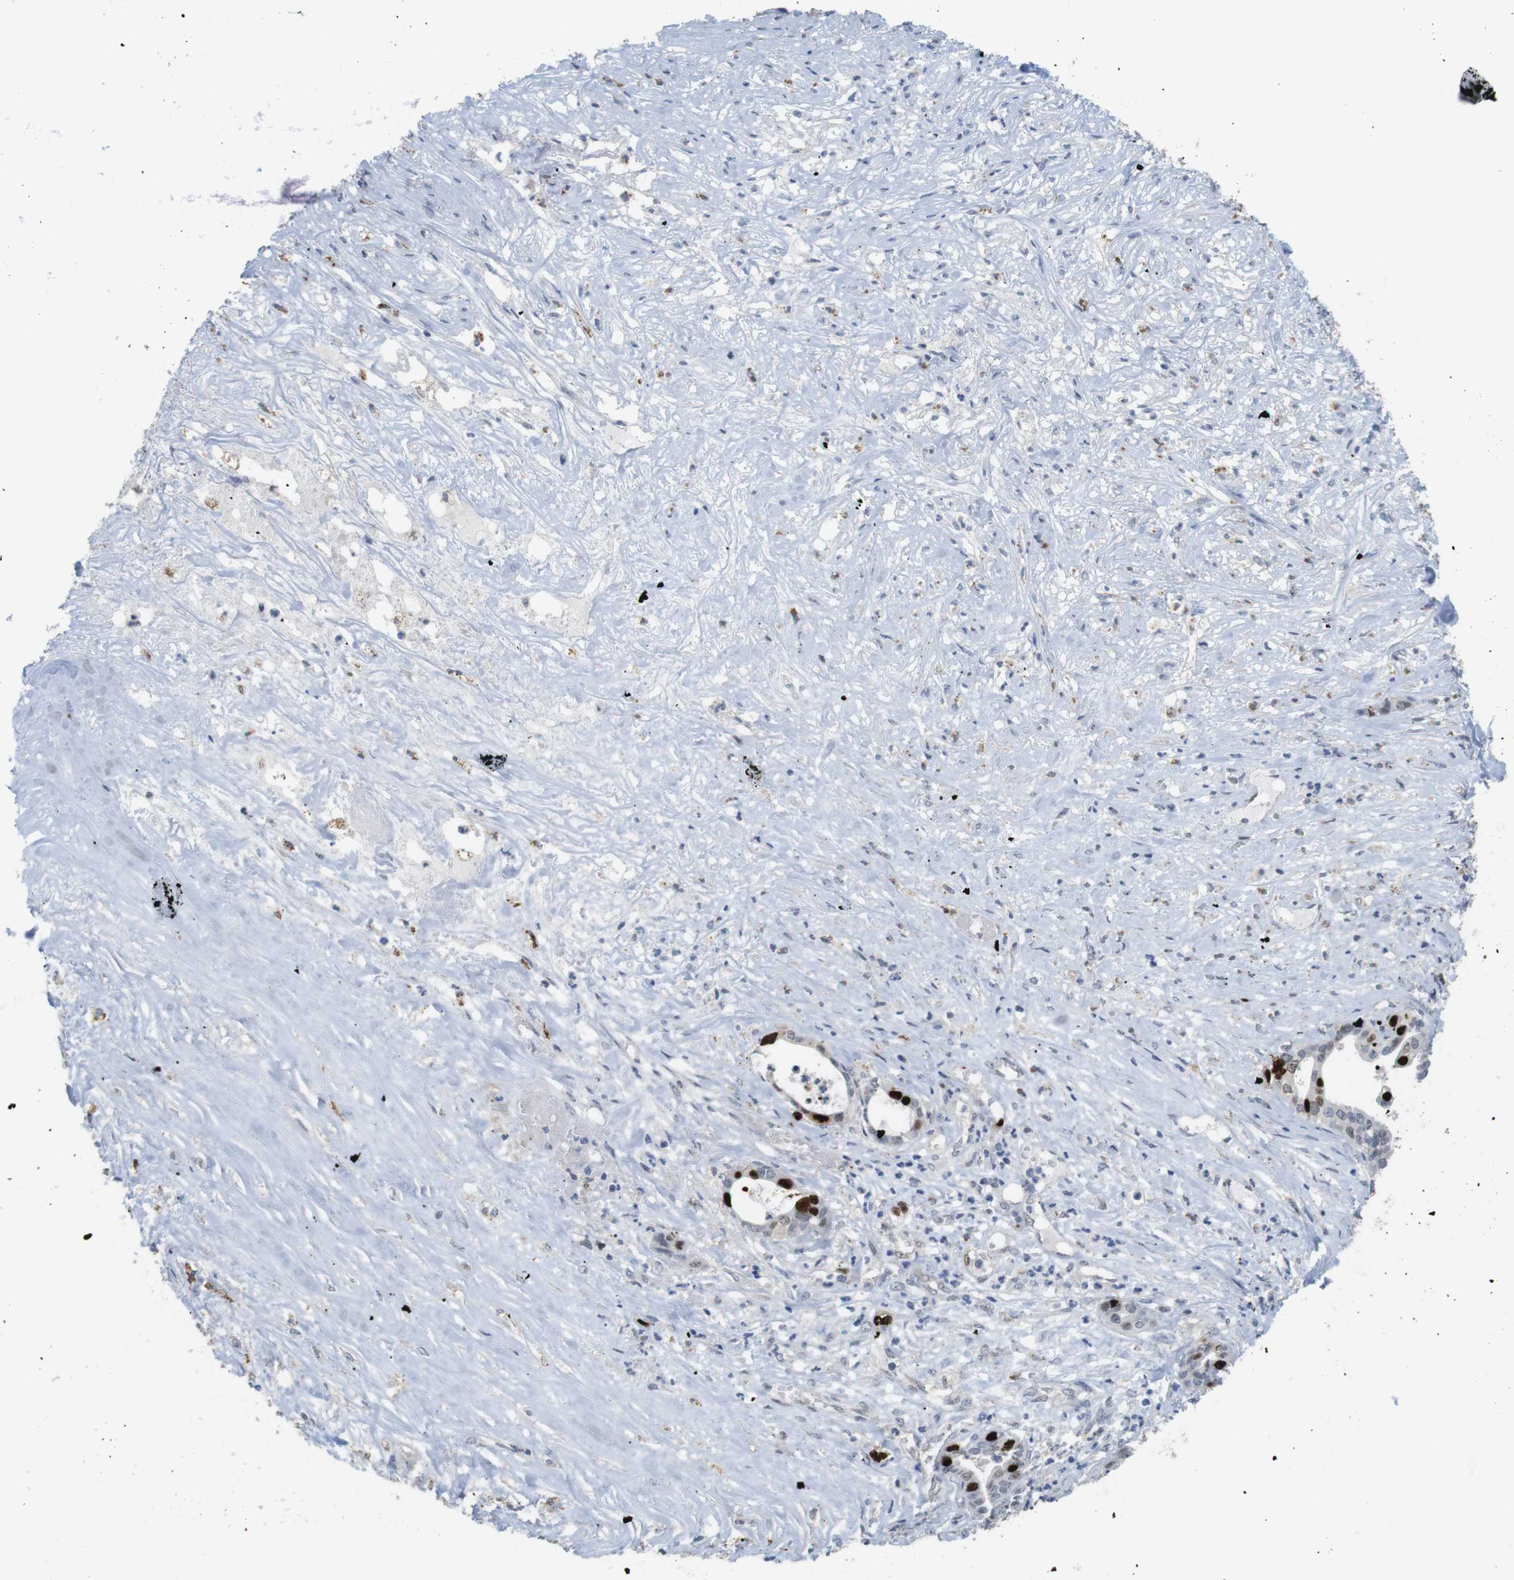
{"staining": {"intensity": "strong", "quantity": "25%-75%", "location": "cytoplasmic/membranous,nuclear"}, "tissue": "liver cancer", "cell_type": "Tumor cells", "image_type": "cancer", "snomed": [{"axis": "morphology", "description": "Cholangiocarcinoma"}, {"axis": "topography", "description": "Liver"}], "caption": "Liver cancer stained with IHC exhibits strong cytoplasmic/membranous and nuclear expression in approximately 25%-75% of tumor cells.", "gene": "KPNA2", "patient": {"sex": "female", "age": 61}}